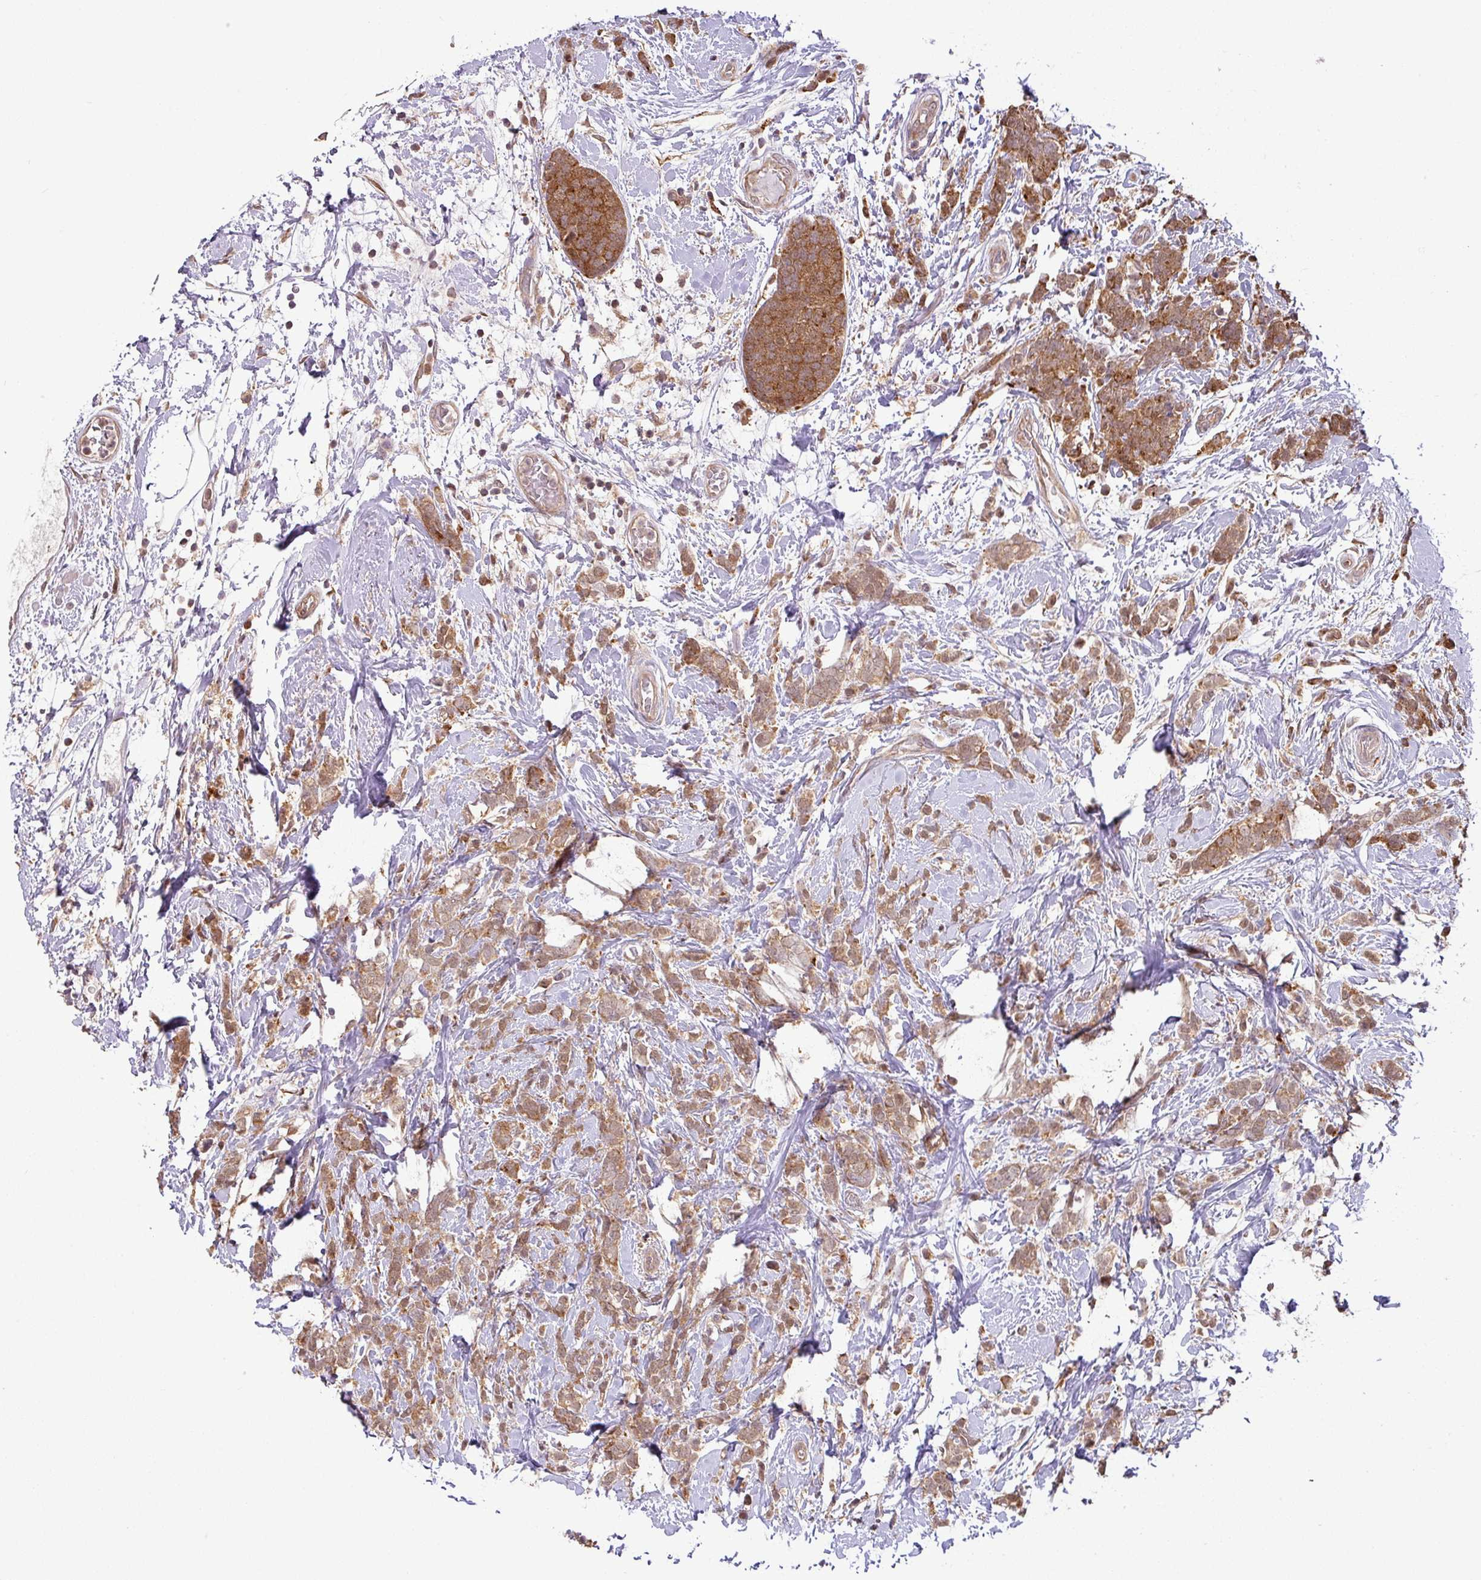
{"staining": {"intensity": "moderate", "quantity": ">75%", "location": "cytoplasmic/membranous"}, "tissue": "breast cancer", "cell_type": "Tumor cells", "image_type": "cancer", "snomed": [{"axis": "morphology", "description": "Lobular carcinoma"}, {"axis": "topography", "description": "Breast"}], "caption": "Breast cancer stained with a protein marker displays moderate staining in tumor cells.", "gene": "GALNT12", "patient": {"sex": "female", "age": 58}}